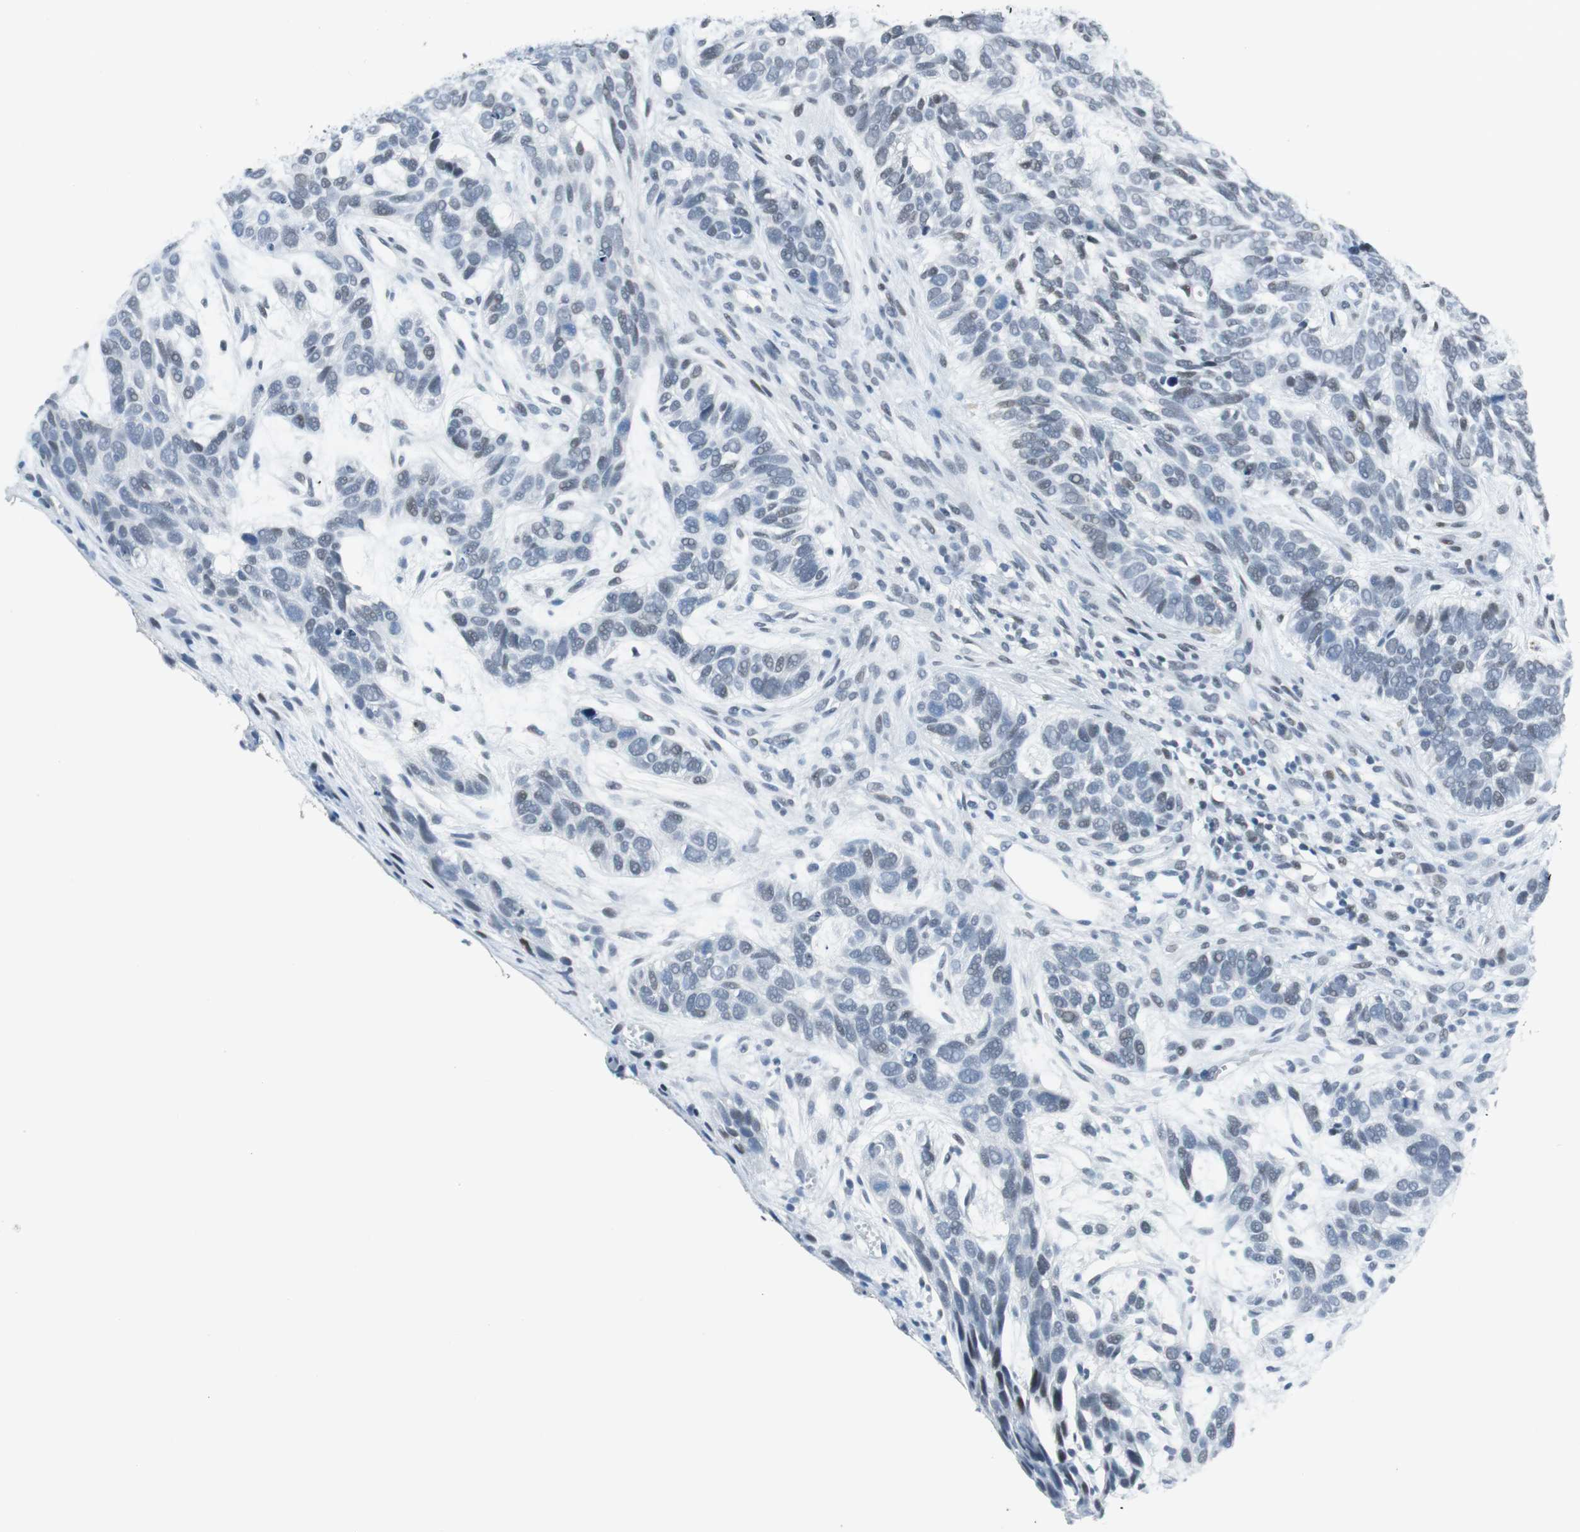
{"staining": {"intensity": "weak", "quantity": "<25%", "location": "nuclear"}, "tissue": "skin cancer", "cell_type": "Tumor cells", "image_type": "cancer", "snomed": [{"axis": "morphology", "description": "Basal cell carcinoma"}, {"axis": "topography", "description": "Skin"}], "caption": "Human skin cancer stained for a protein using IHC reveals no staining in tumor cells.", "gene": "HDAC3", "patient": {"sex": "male", "age": 87}}